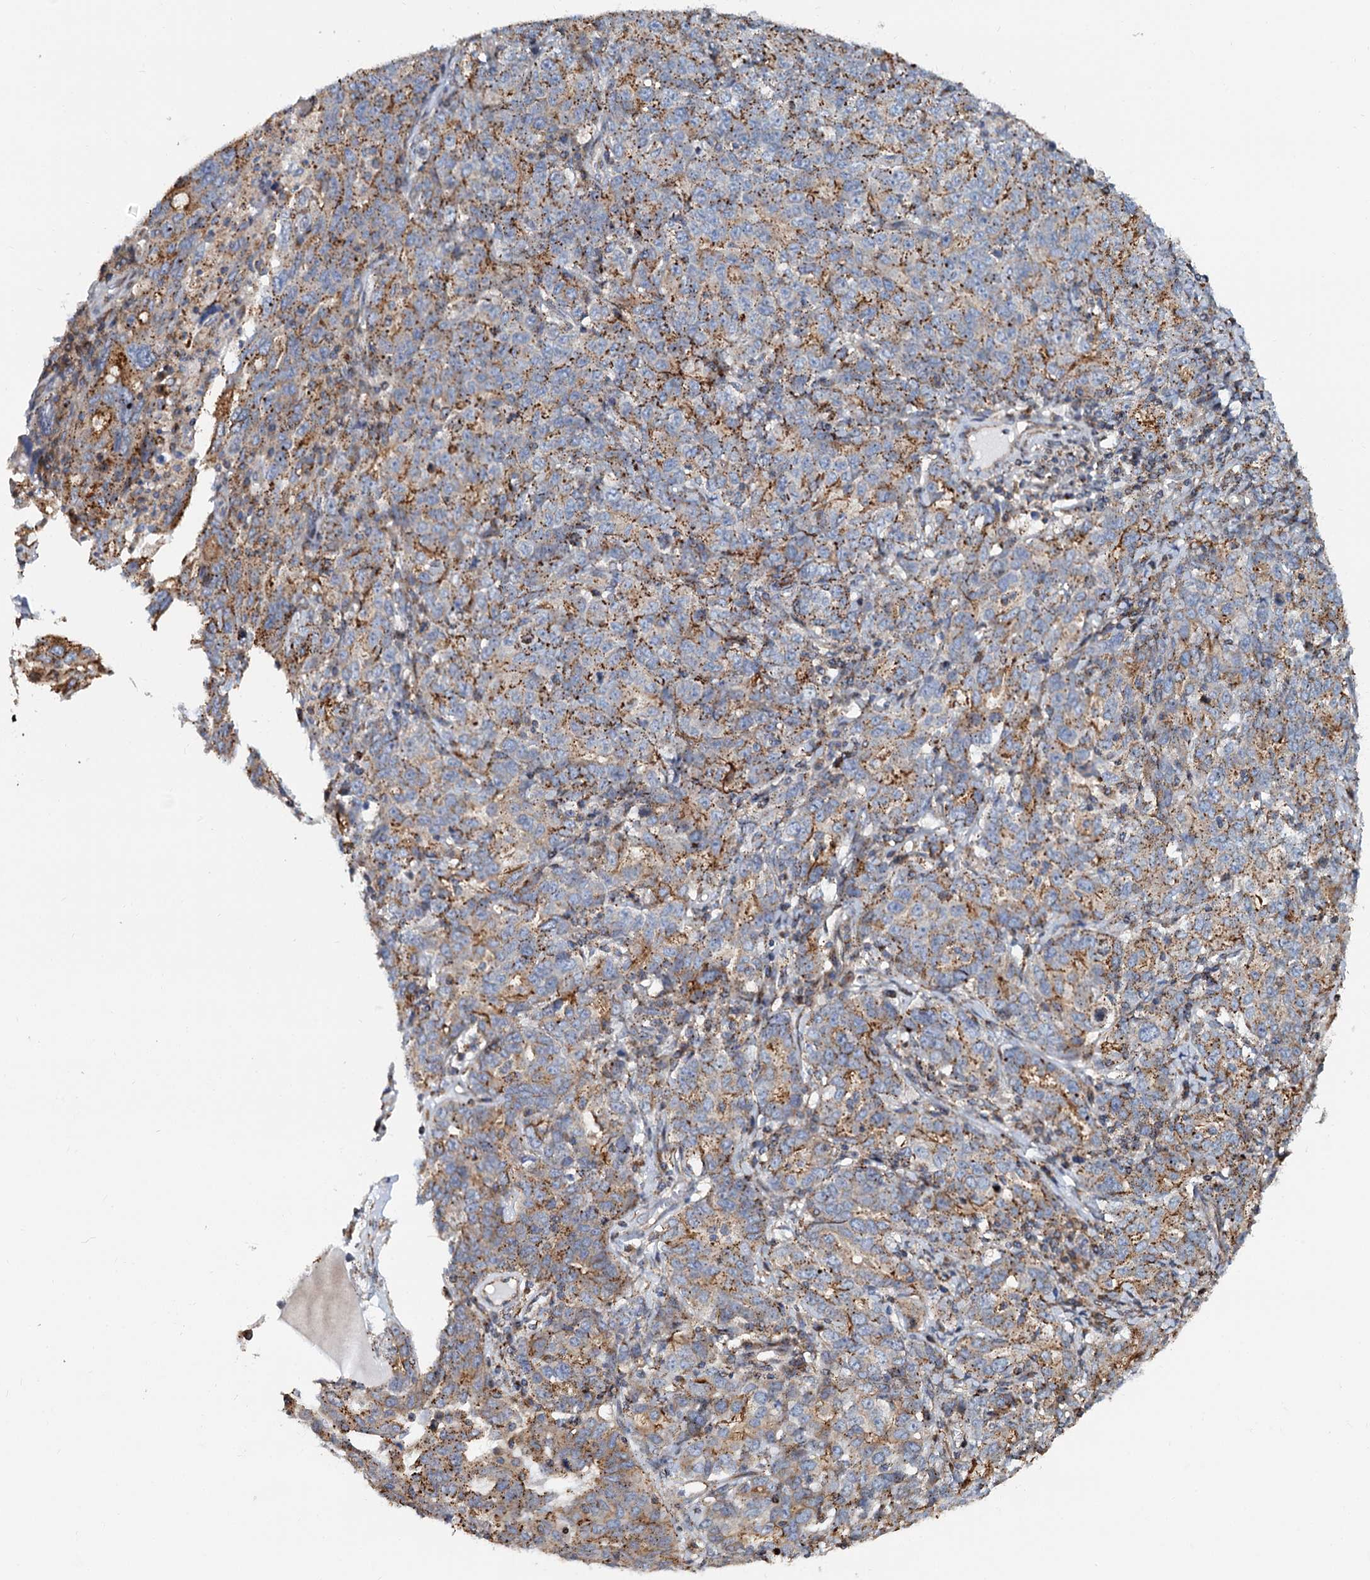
{"staining": {"intensity": "moderate", "quantity": ">75%", "location": "cytoplasmic/membranous"}, "tissue": "ovarian cancer", "cell_type": "Tumor cells", "image_type": "cancer", "snomed": [{"axis": "morphology", "description": "Carcinoma, endometroid"}, {"axis": "topography", "description": "Ovary"}], "caption": "Immunohistochemistry (IHC) photomicrograph of neoplastic tissue: ovarian cancer stained using immunohistochemistry (IHC) reveals medium levels of moderate protein expression localized specifically in the cytoplasmic/membranous of tumor cells, appearing as a cytoplasmic/membranous brown color.", "gene": "PSEN1", "patient": {"sex": "female", "age": 62}}